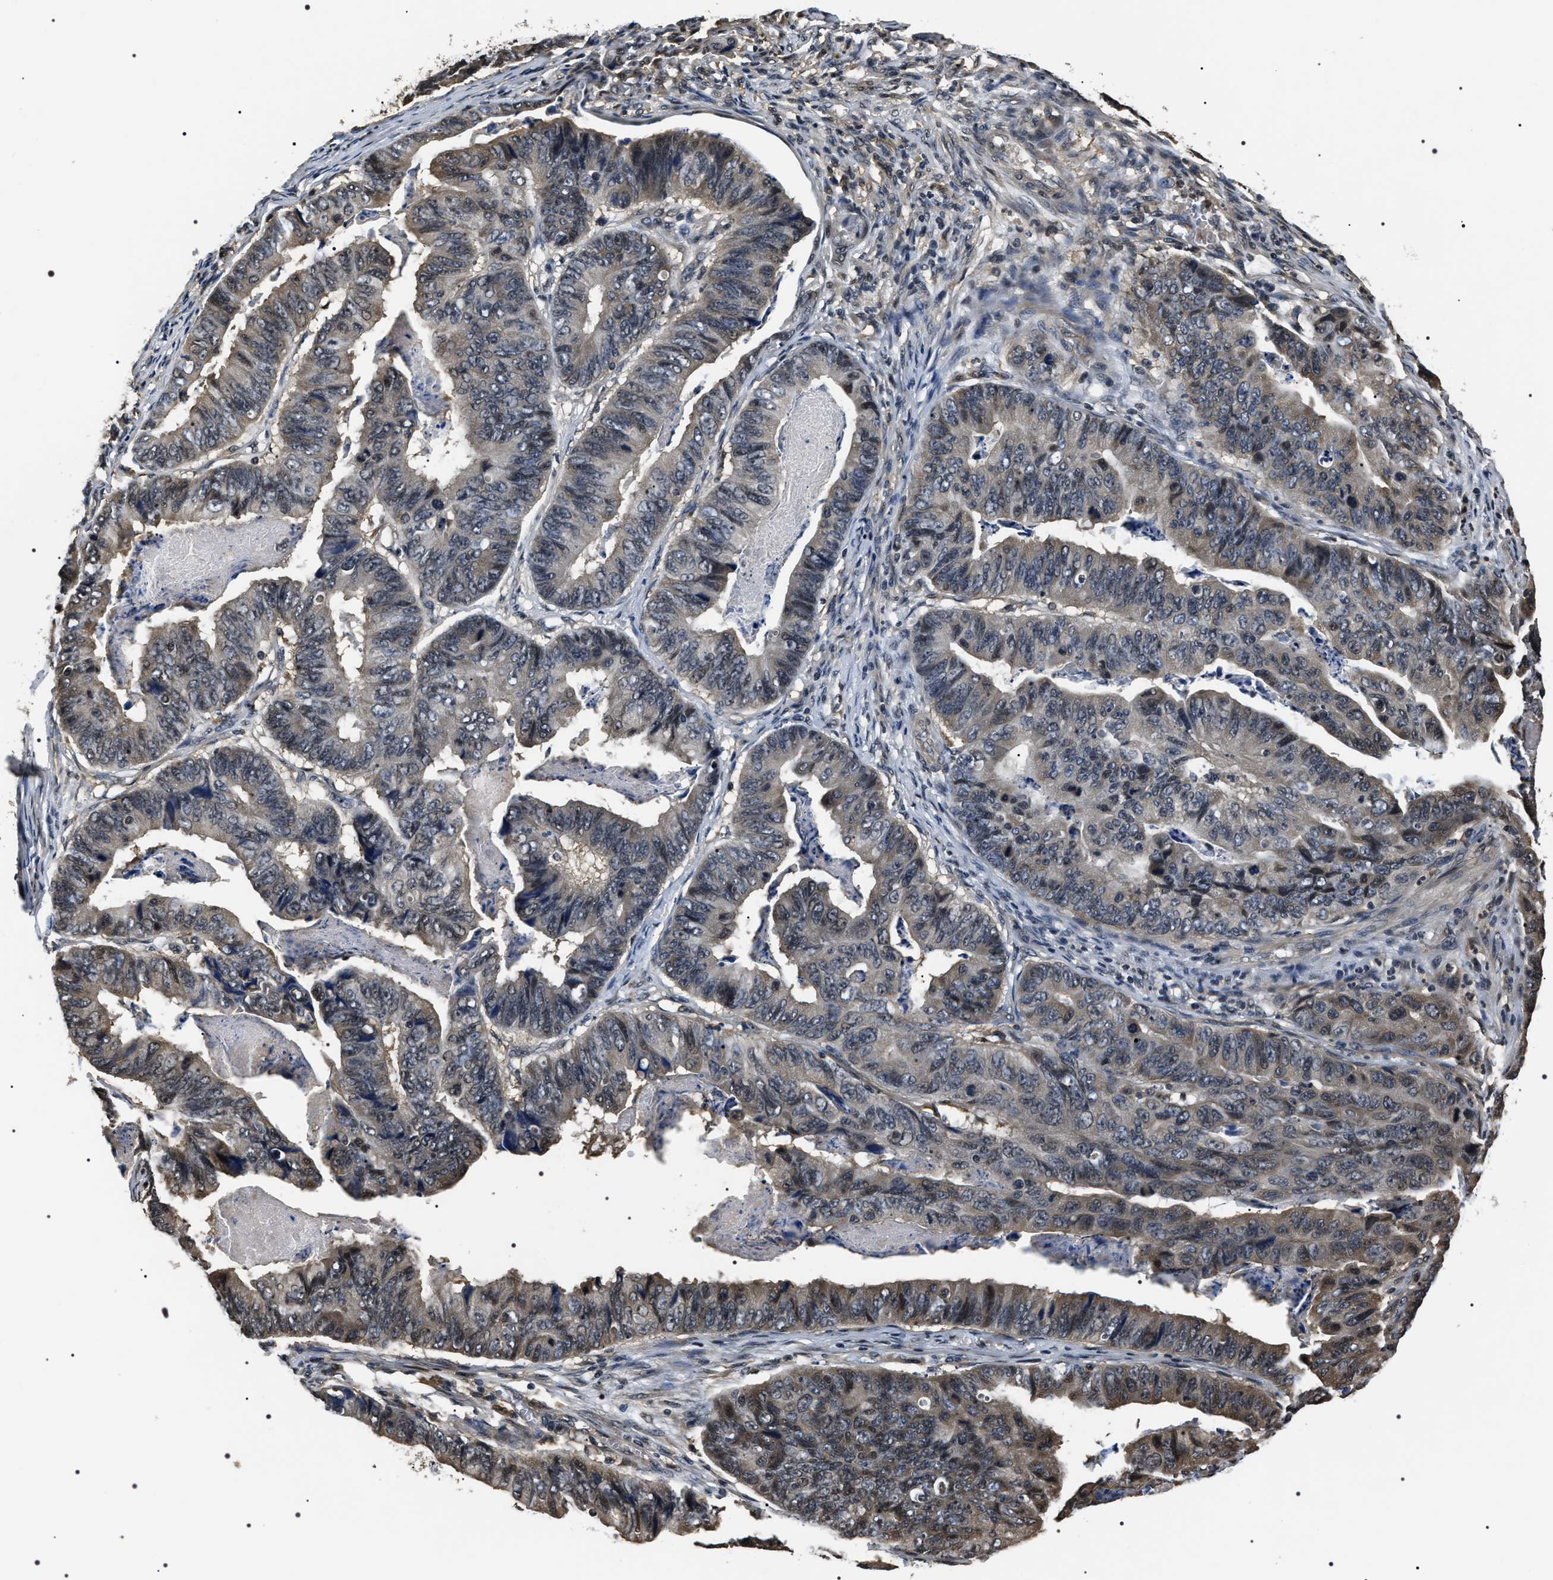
{"staining": {"intensity": "moderate", "quantity": "<25%", "location": "cytoplasmic/membranous,nuclear"}, "tissue": "stomach cancer", "cell_type": "Tumor cells", "image_type": "cancer", "snomed": [{"axis": "morphology", "description": "Adenocarcinoma, NOS"}, {"axis": "topography", "description": "Stomach, lower"}], "caption": "DAB (3,3'-diaminobenzidine) immunohistochemical staining of stomach adenocarcinoma reveals moderate cytoplasmic/membranous and nuclear protein expression in approximately <25% of tumor cells.", "gene": "ARHGAP22", "patient": {"sex": "male", "age": 77}}